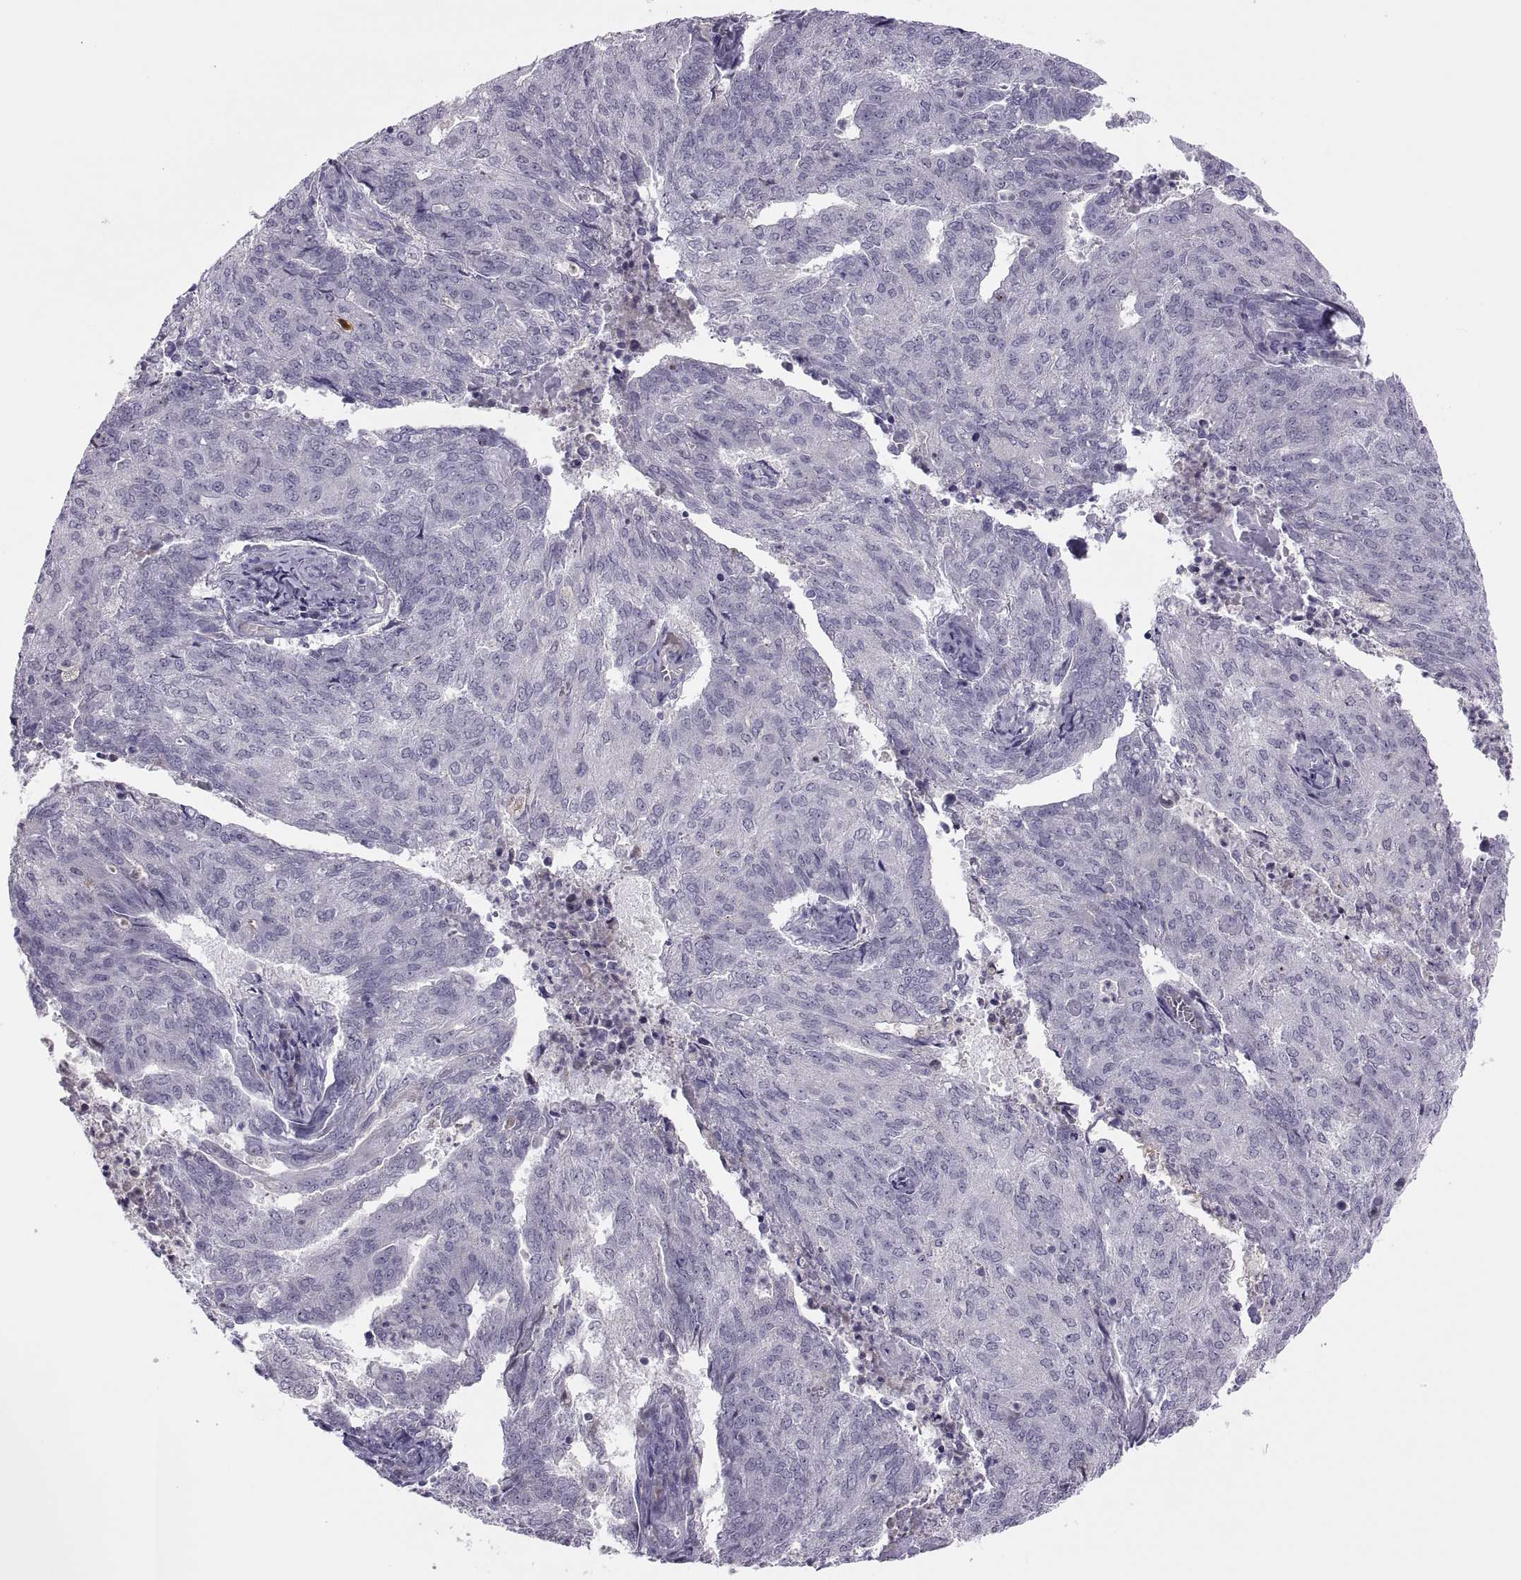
{"staining": {"intensity": "negative", "quantity": "none", "location": "none"}, "tissue": "endometrial cancer", "cell_type": "Tumor cells", "image_type": "cancer", "snomed": [{"axis": "morphology", "description": "Adenocarcinoma, NOS"}, {"axis": "topography", "description": "Endometrium"}], "caption": "Immunohistochemistry (IHC) of endometrial cancer (adenocarcinoma) reveals no expression in tumor cells.", "gene": "CHCT1", "patient": {"sex": "female", "age": 82}}